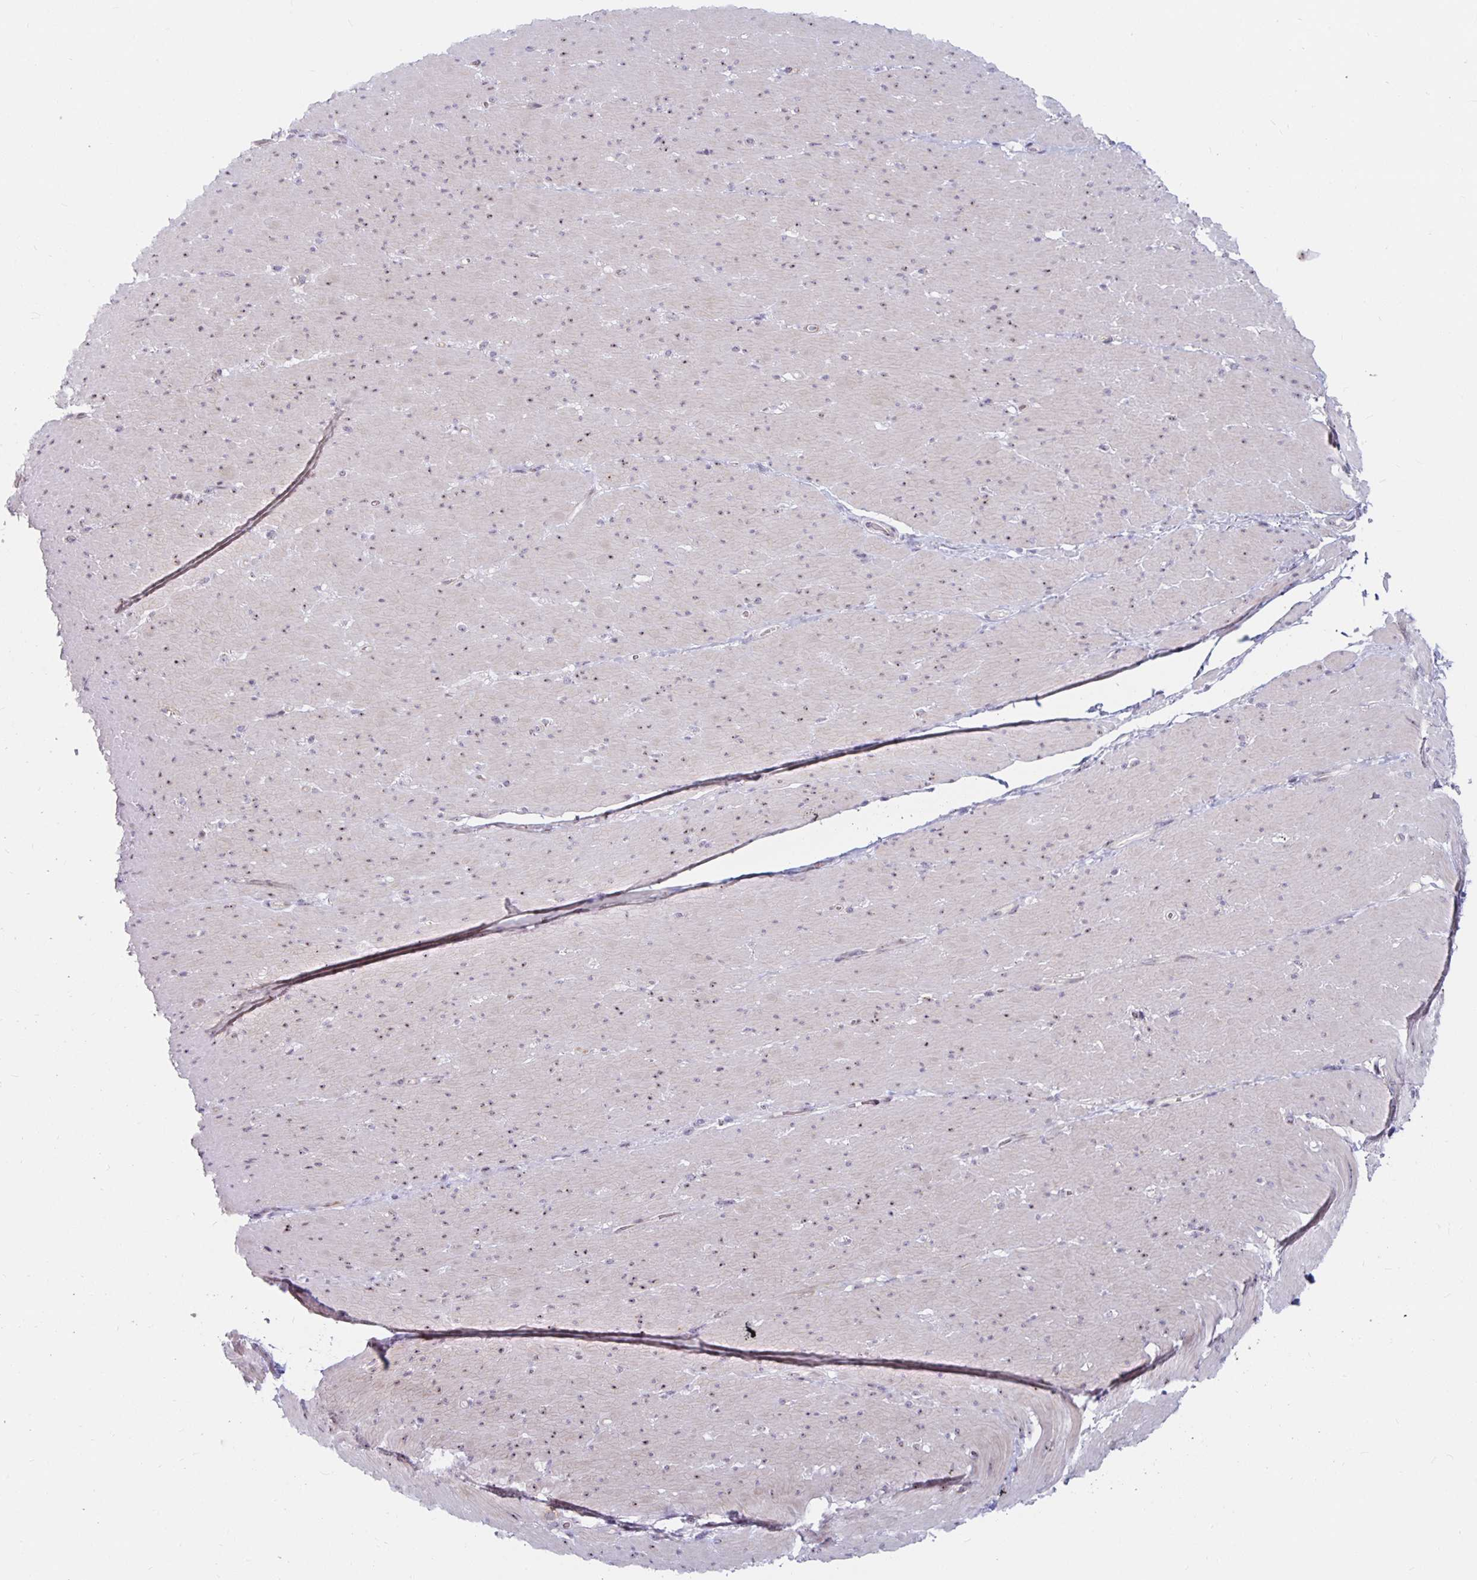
{"staining": {"intensity": "strong", "quantity": "<25%", "location": "nuclear"}, "tissue": "smooth muscle", "cell_type": "Smooth muscle cells", "image_type": "normal", "snomed": [{"axis": "morphology", "description": "Normal tissue, NOS"}, {"axis": "topography", "description": "Smooth muscle"}, {"axis": "topography", "description": "Rectum"}], "caption": "Smooth muscle stained for a protein displays strong nuclear positivity in smooth muscle cells. The protein is shown in brown color, while the nuclei are stained blue.", "gene": "NUP85", "patient": {"sex": "male", "age": 53}}